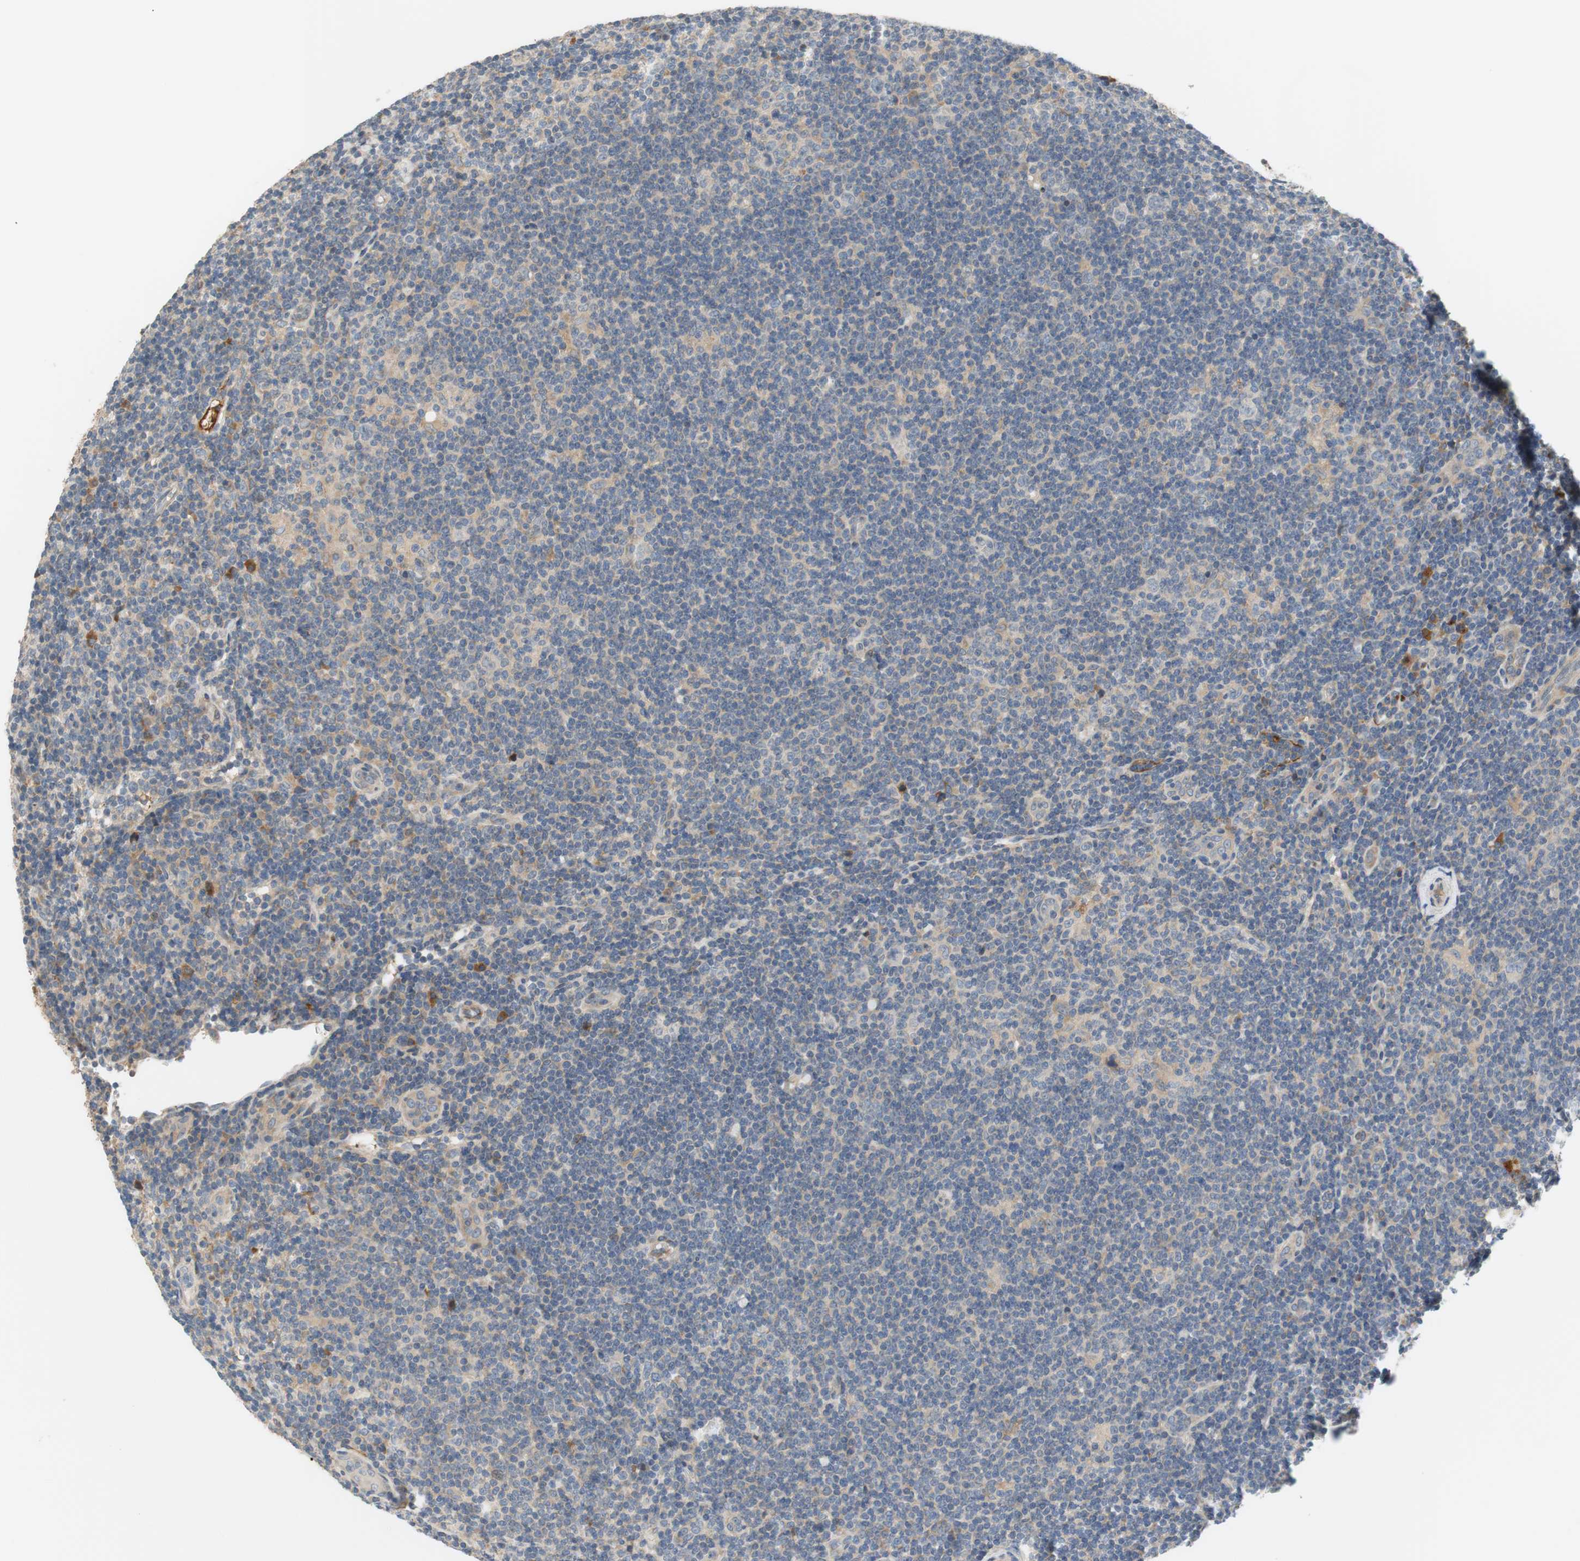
{"staining": {"intensity": "weak", "quantity": ">75%", "location": "cytoplasmic/membranous"}, "tissue": "lymphoma", "cell_type": "Tumor cells", "image_type": "cancer", "snomed": [{"axis": "morphology", "description": "Hodgkin's disease, NOS"}, {"axis": "topography", "description": "Lymph node"}], "caption": "Lymphoma was stained to show a protein in brown. There is low levels of weak cytoplasmic/membranous staining in about >75% of tumor cells. (DAB (3,3'-diaminobenzidine) IHC, brown staining for protein, blue staining for nuclei).", "gene": "C4A", "patient": {"sex": "female", "age": 57}}